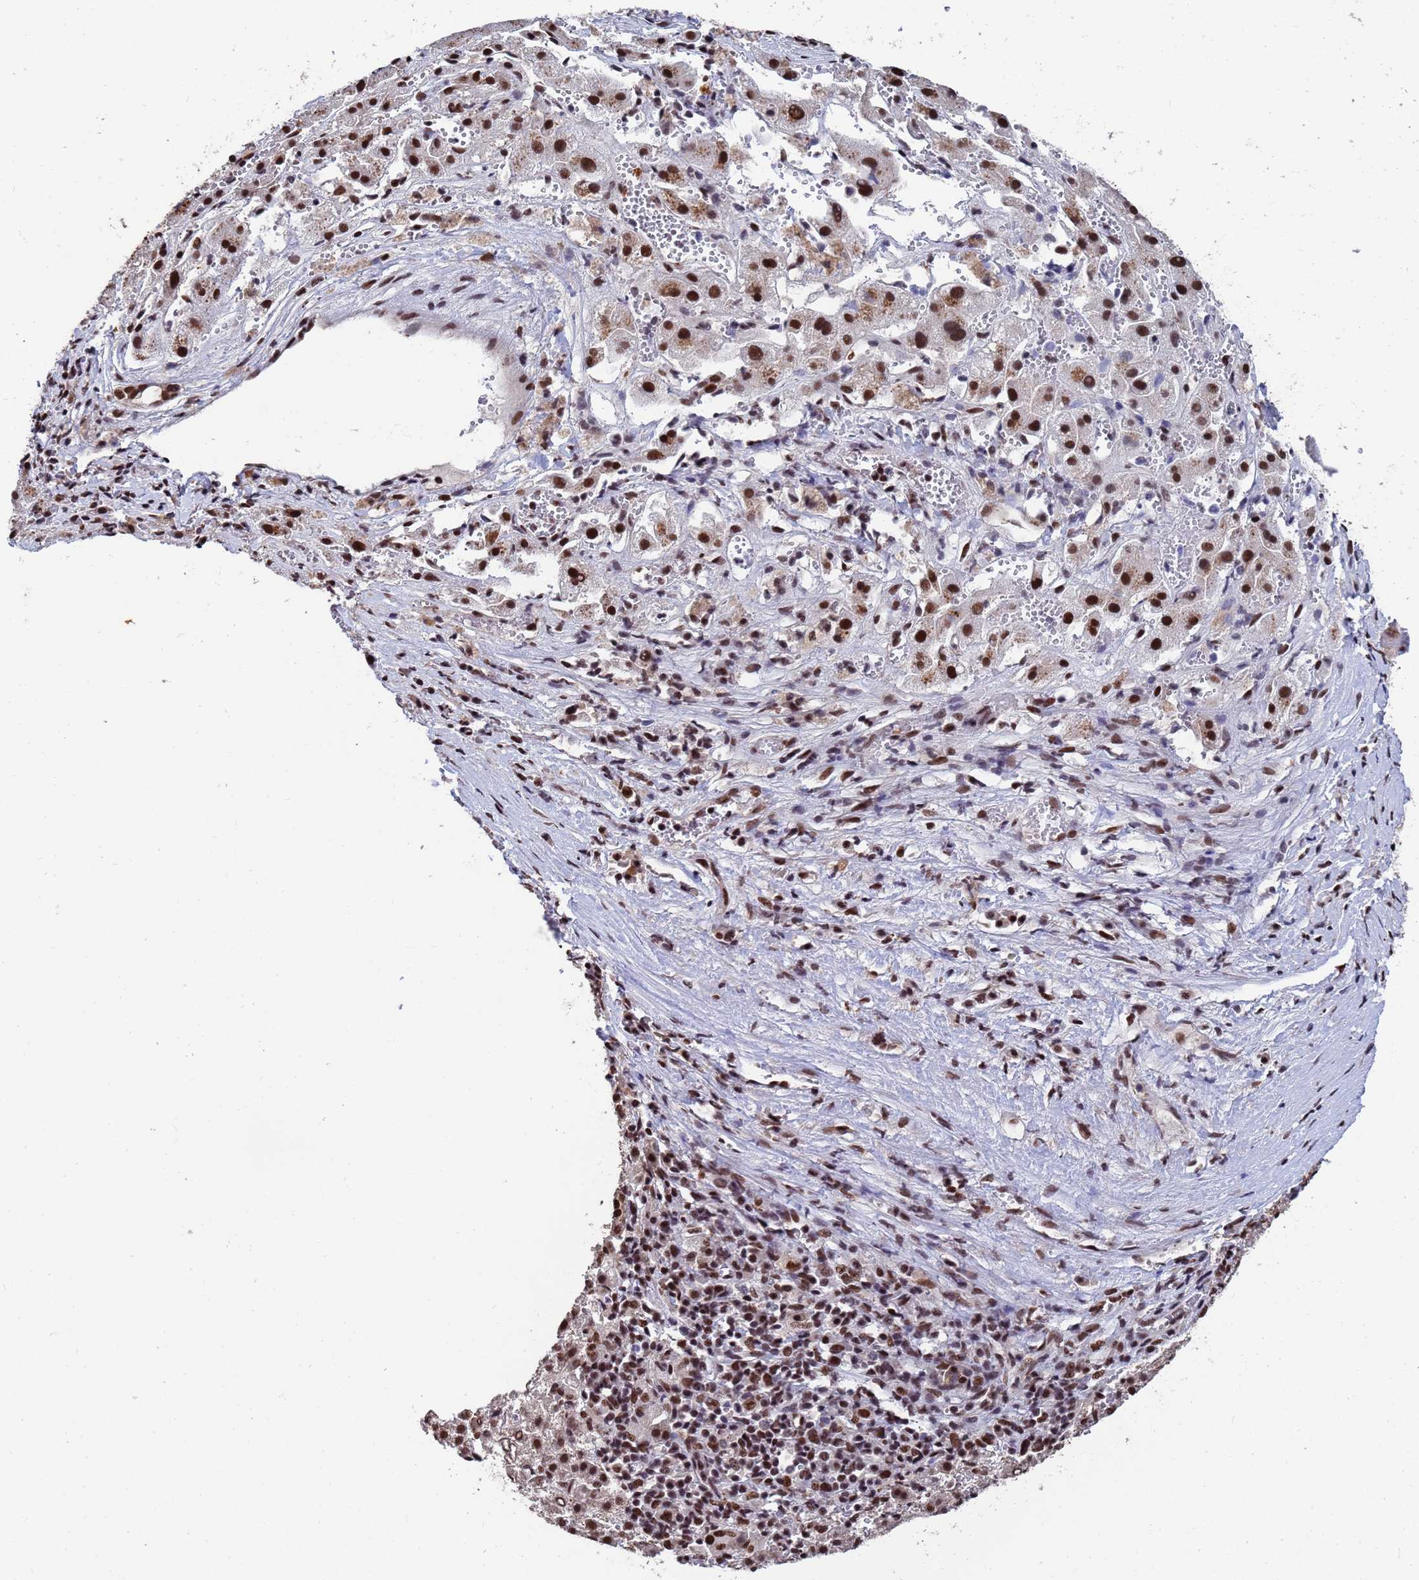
{"staining": {"intensity": "strong", "quantity": ">75%", "location": "nuclear"}, "tissue": "liver cancer", "cell_type": "Tumor cells", "image_type": "cancer", "snomed": [{"axis": "morphology", "description": "Carcinoma, Hepatocellular, NOS"}, {"axis": "topography", "description": "Liver"}], "caption": "Protein expression analysis of liver cancer displays strong nuclear expression in about >75% of tumor cells.", "gene": "SF3B2", "patient": {"sex": "female", "age": 58}}